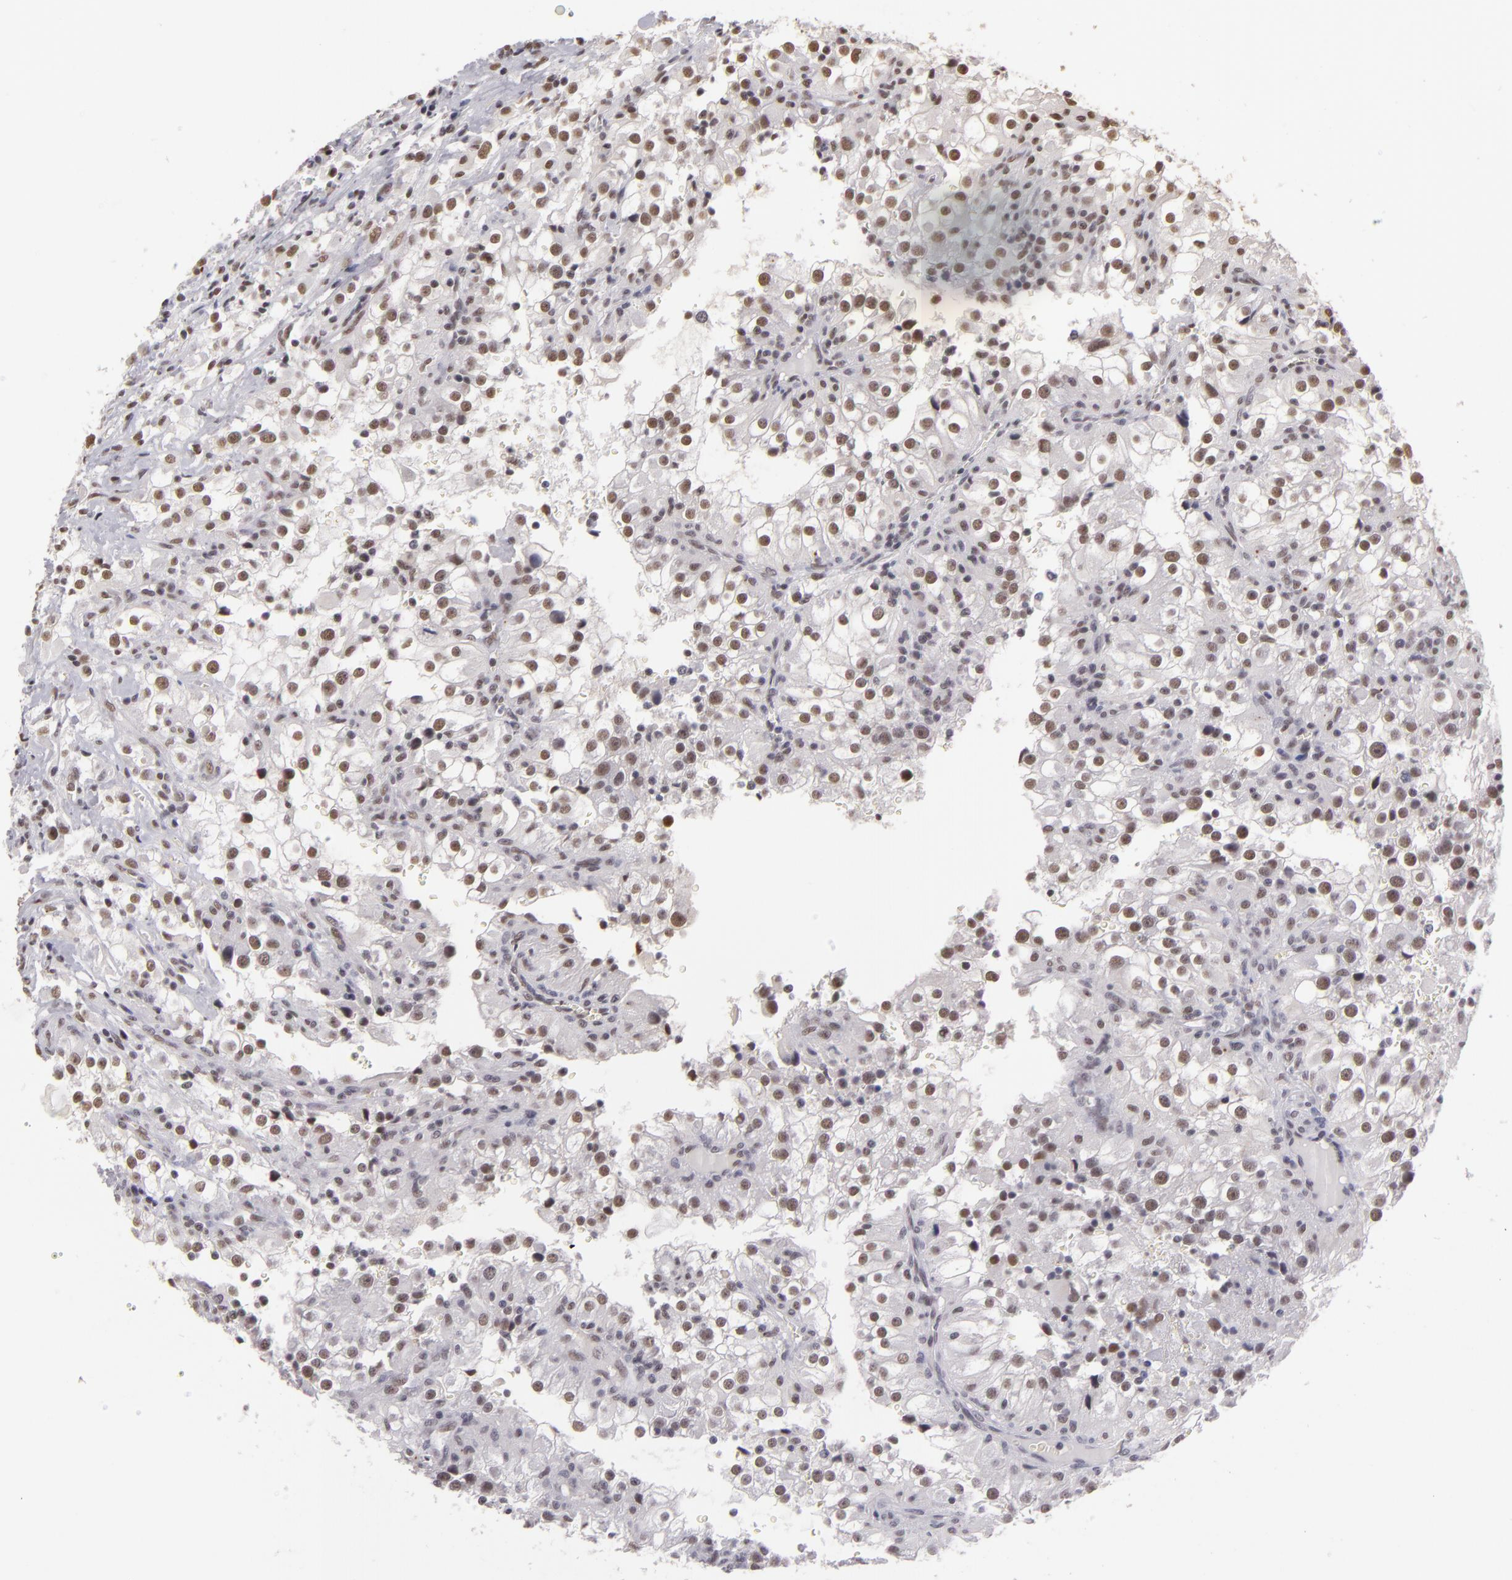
{"staining": {"intensity": "weak", "quantity": ">75%", "location": "nuclear"}, "tissue": "renal cancer", "cell_type": "Tumor cells", "image_type": "cancer", "snomed": [{"axis": "morphology", "description": "Adenocarcinoma, NOS"}, {"axis": "topography", "description": "Kidney"}], "caption": "DAB (3,3'-diaminobenzidine) immunohistochemical staining of human adenocarcinoma (renal) exhibits weak nuclear protein staining in approximately >75% of tumor cells. Nuclei are stained in blue.", "gene": "INTS6", "patient": {"sex": "female", "age": 52}}